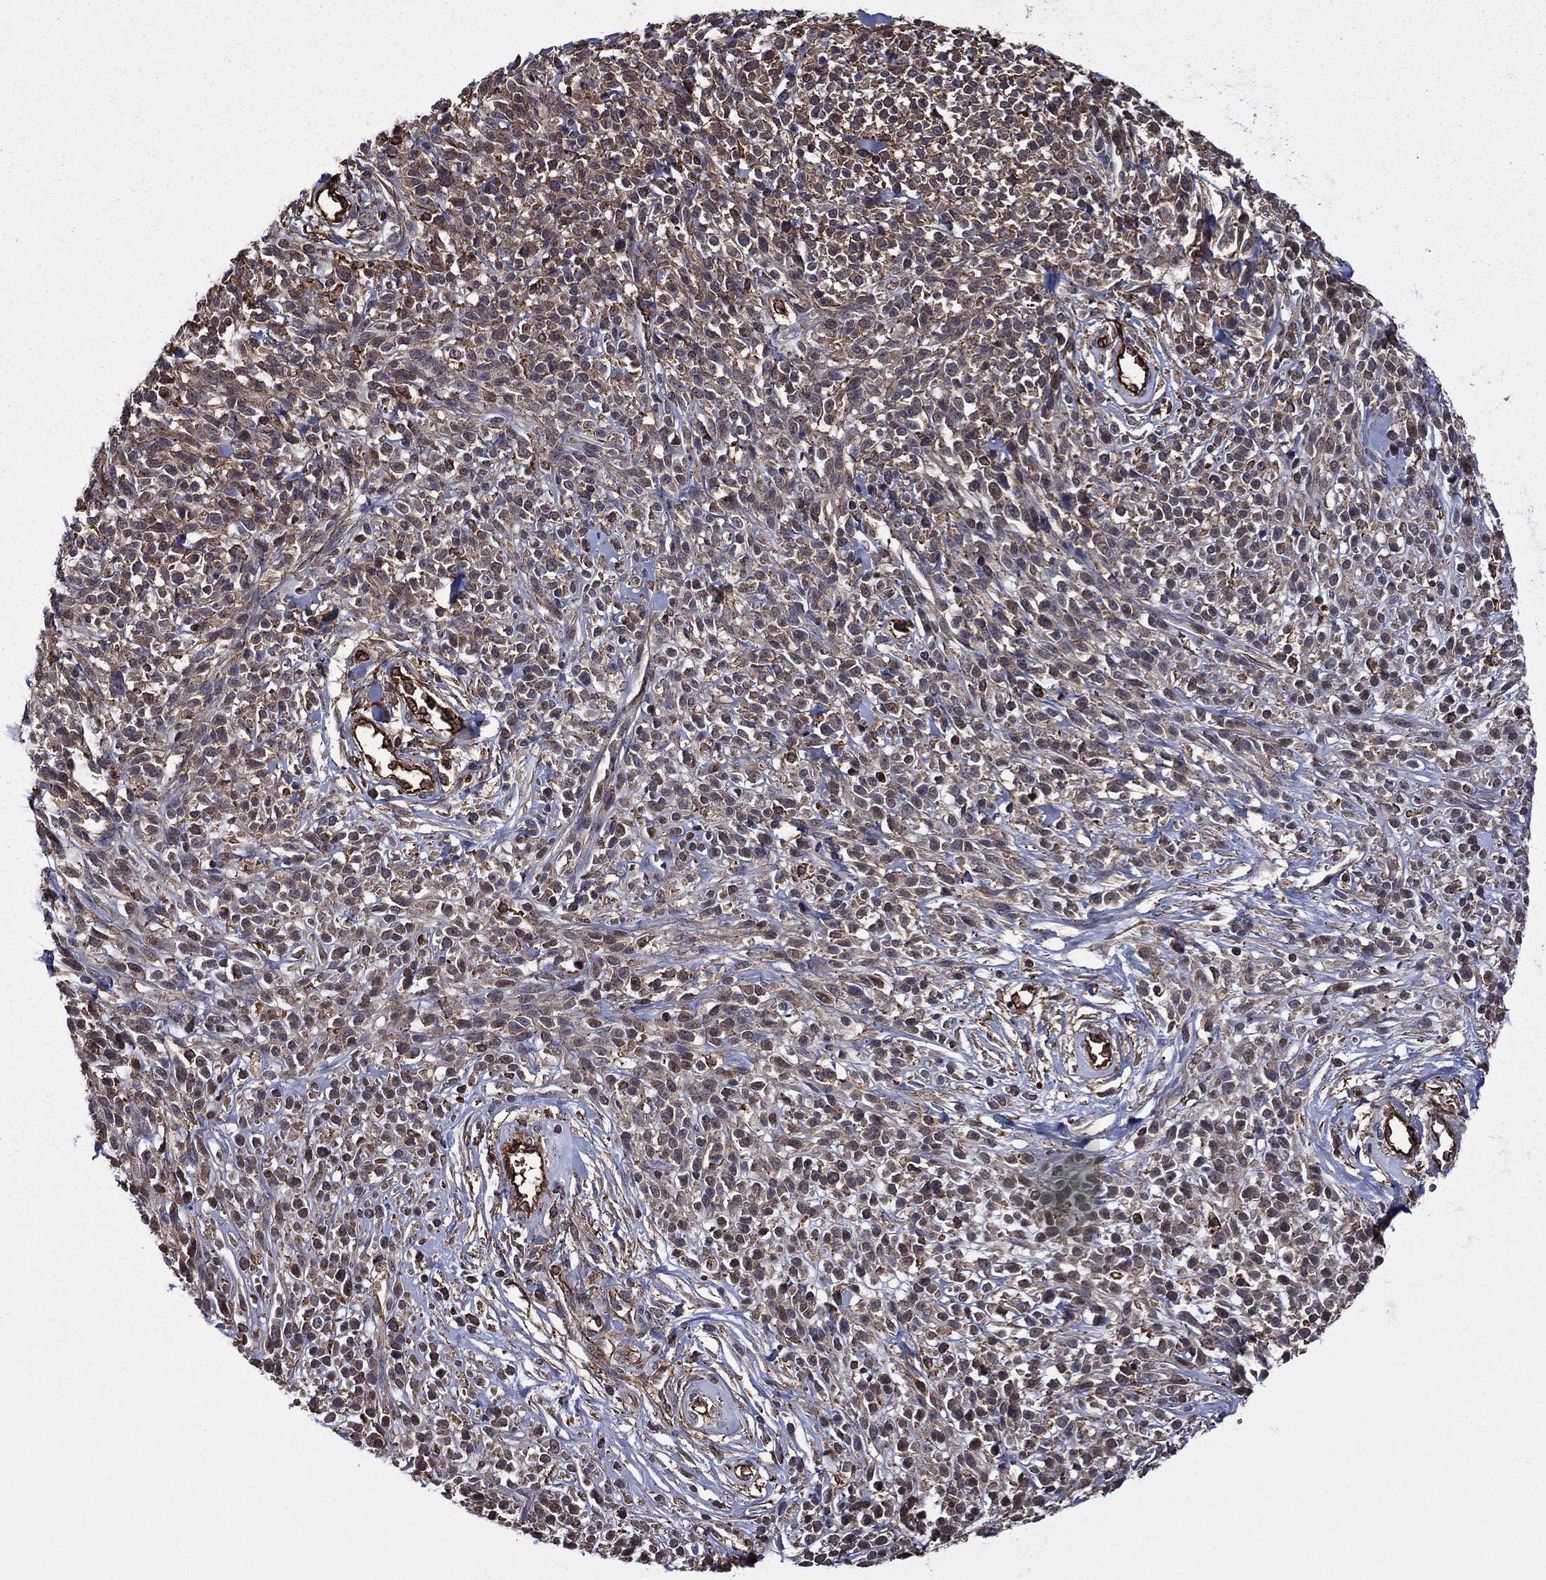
{"staining": {"intensity": "weak", "quantity": "<25%", "location": "cytoplasmic/membranous,nuclear"}, "tissue": "melanoma", "cell_type": "Tumor cells", "image_type": "cancer", "snomed": [{"axis": "morphology", "description": "Malignant melanoma, NOS"}, {"axis": "topography", "description": "Skin"}, {"axis": "topography", "description": "Skin of trunk"}], "caption": "Tumor cells are negative for brown protein staining in malignant melanoma.", "gene": "PLPP3", "patient": {"sex": "male", "age": 74}}